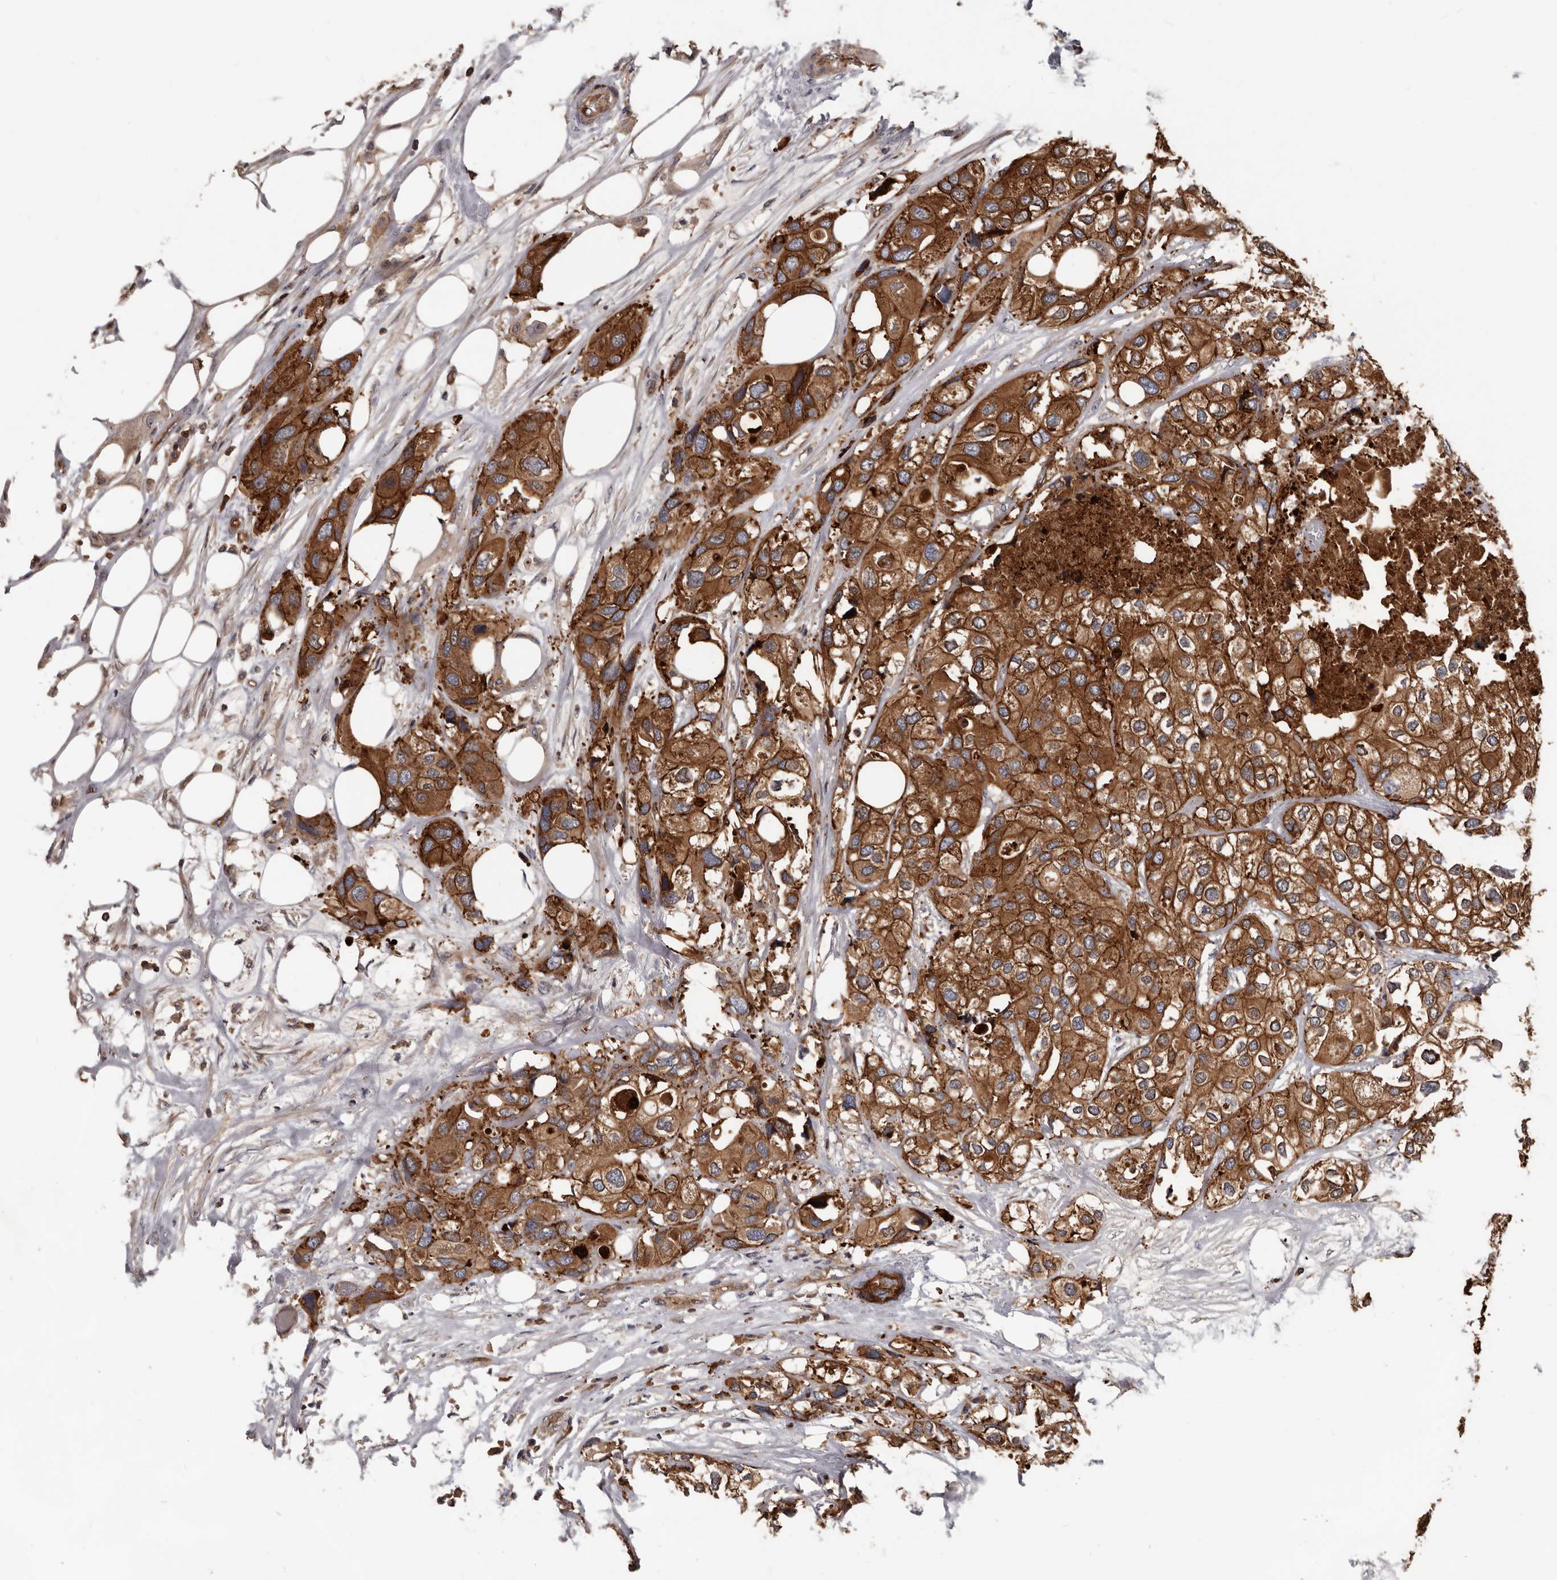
{"staining": {"intensity": "strong", "quantity": ">75%", "location": "cytoplasmic/membranous"}, "tissue": "urothelial cancer", "cell_type": "Tumor cells", "image_type": "cancer", "snomed": [{"axis": "morphology", "description": "Urothelial carcinoma, High grade"}, {"axis": "topography", "description": "Urinary bladder"}], "caption": "Immunohistochemical staining of urothelial cancer exhibits strong cytoplasmic/membranous protein positivity in approximately >75% of tumor cells.", "gene": "PNRC2", "patient": {"sex": "male", "age": 64}}